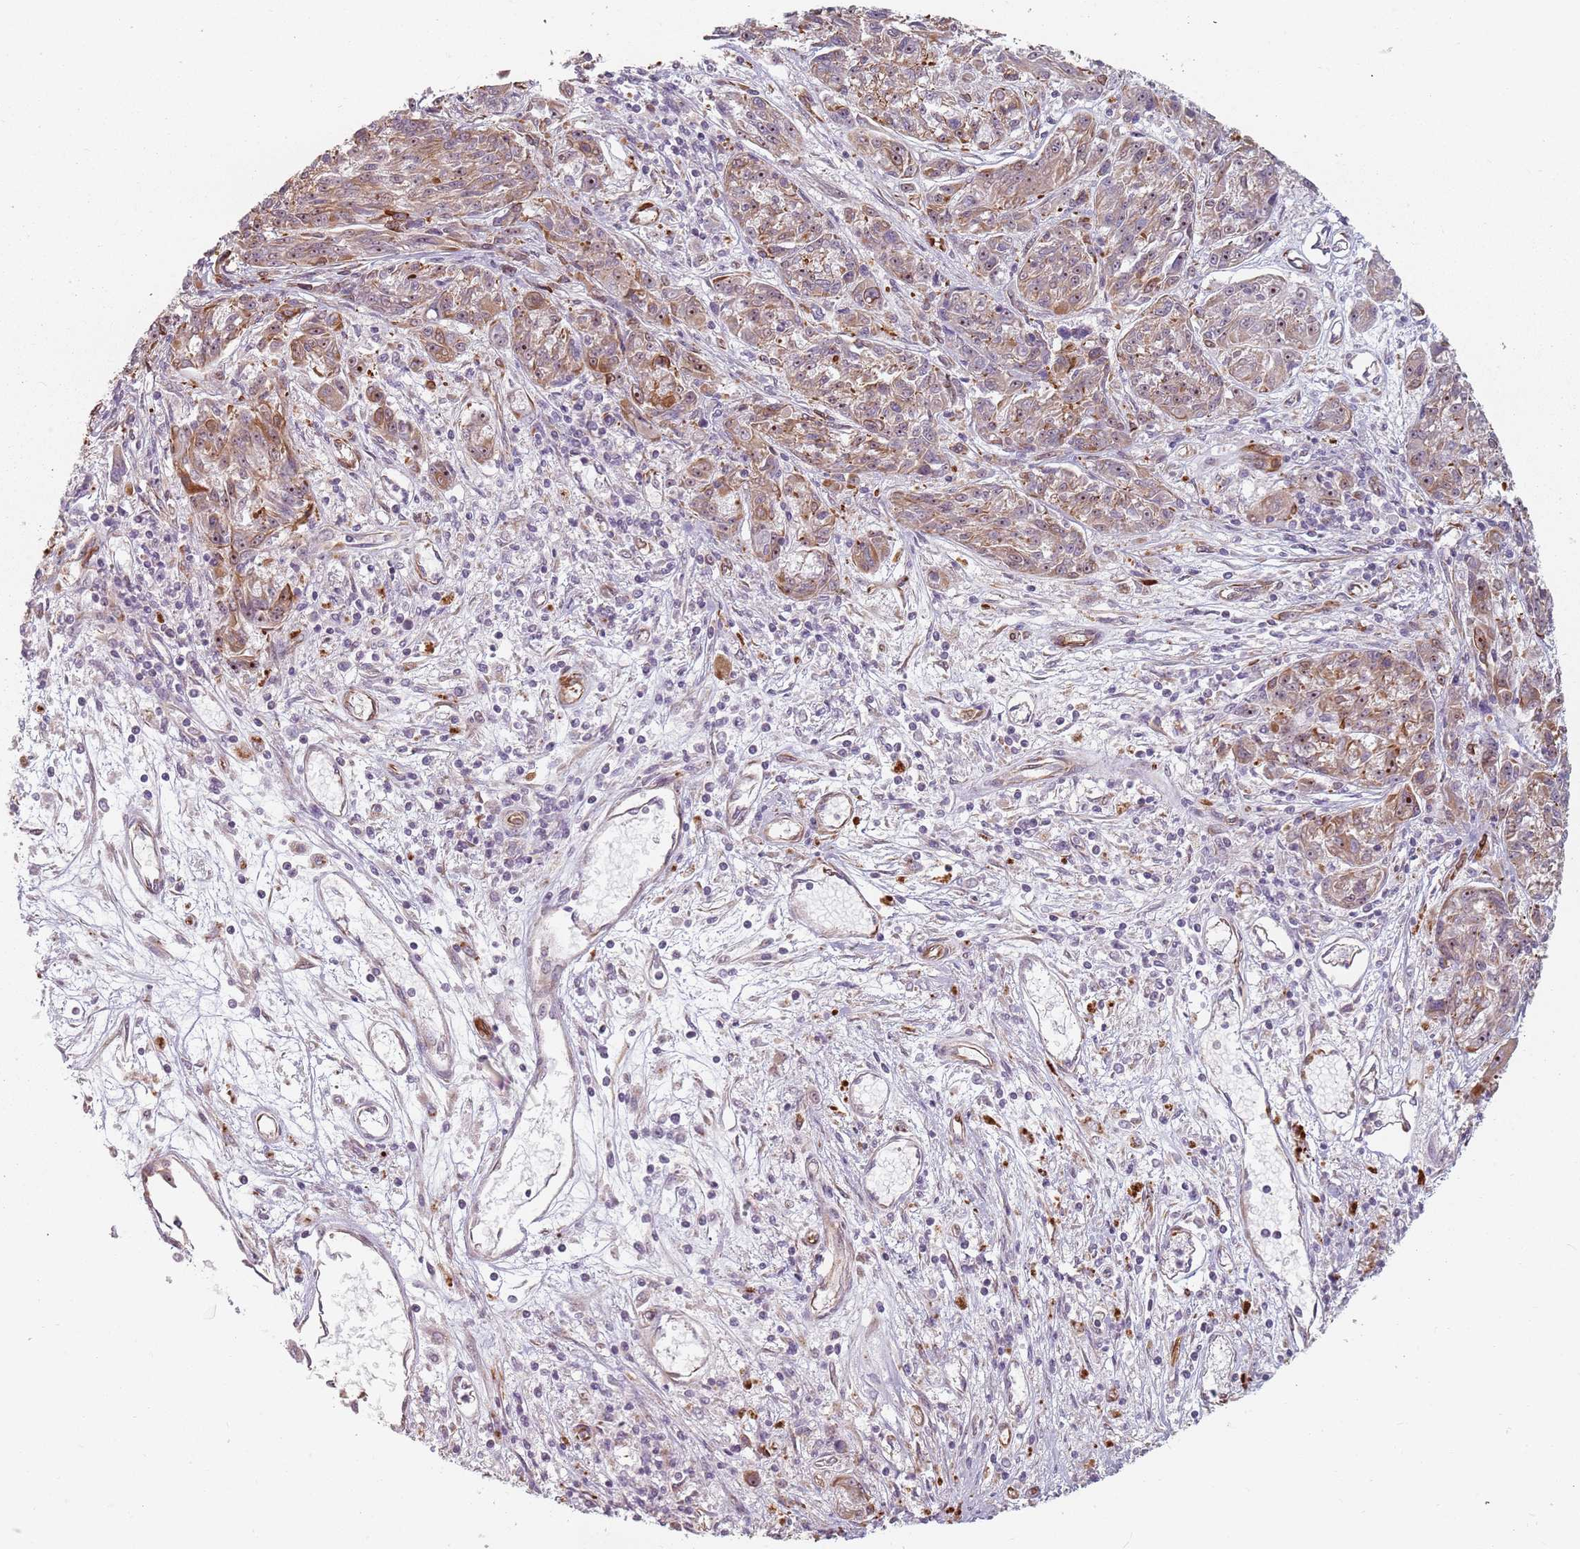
{"staining": {"intensity": "moderate", "quantity": ">75%", "location": "cytoplasmic/membranous,nuclear"}, "tissue": "melanoma", "cell_type": "Tumor cells", "image_type": "cancer", "snomed": [{"axis": "morphology", "description": "Malignant melanoma, NOS"}, {"axis": "topography", "description": "Skin"}], "caption": "Malignant melanoma stained with DAB immunohistochemistry (IHC) reveals medium levels of moderate cytoplasmic/membranous and nuclear positivity in approximately >75% of tumor cells.", "gene": "GAS2L3", "patient": {"sex": "male", "age": 53}}